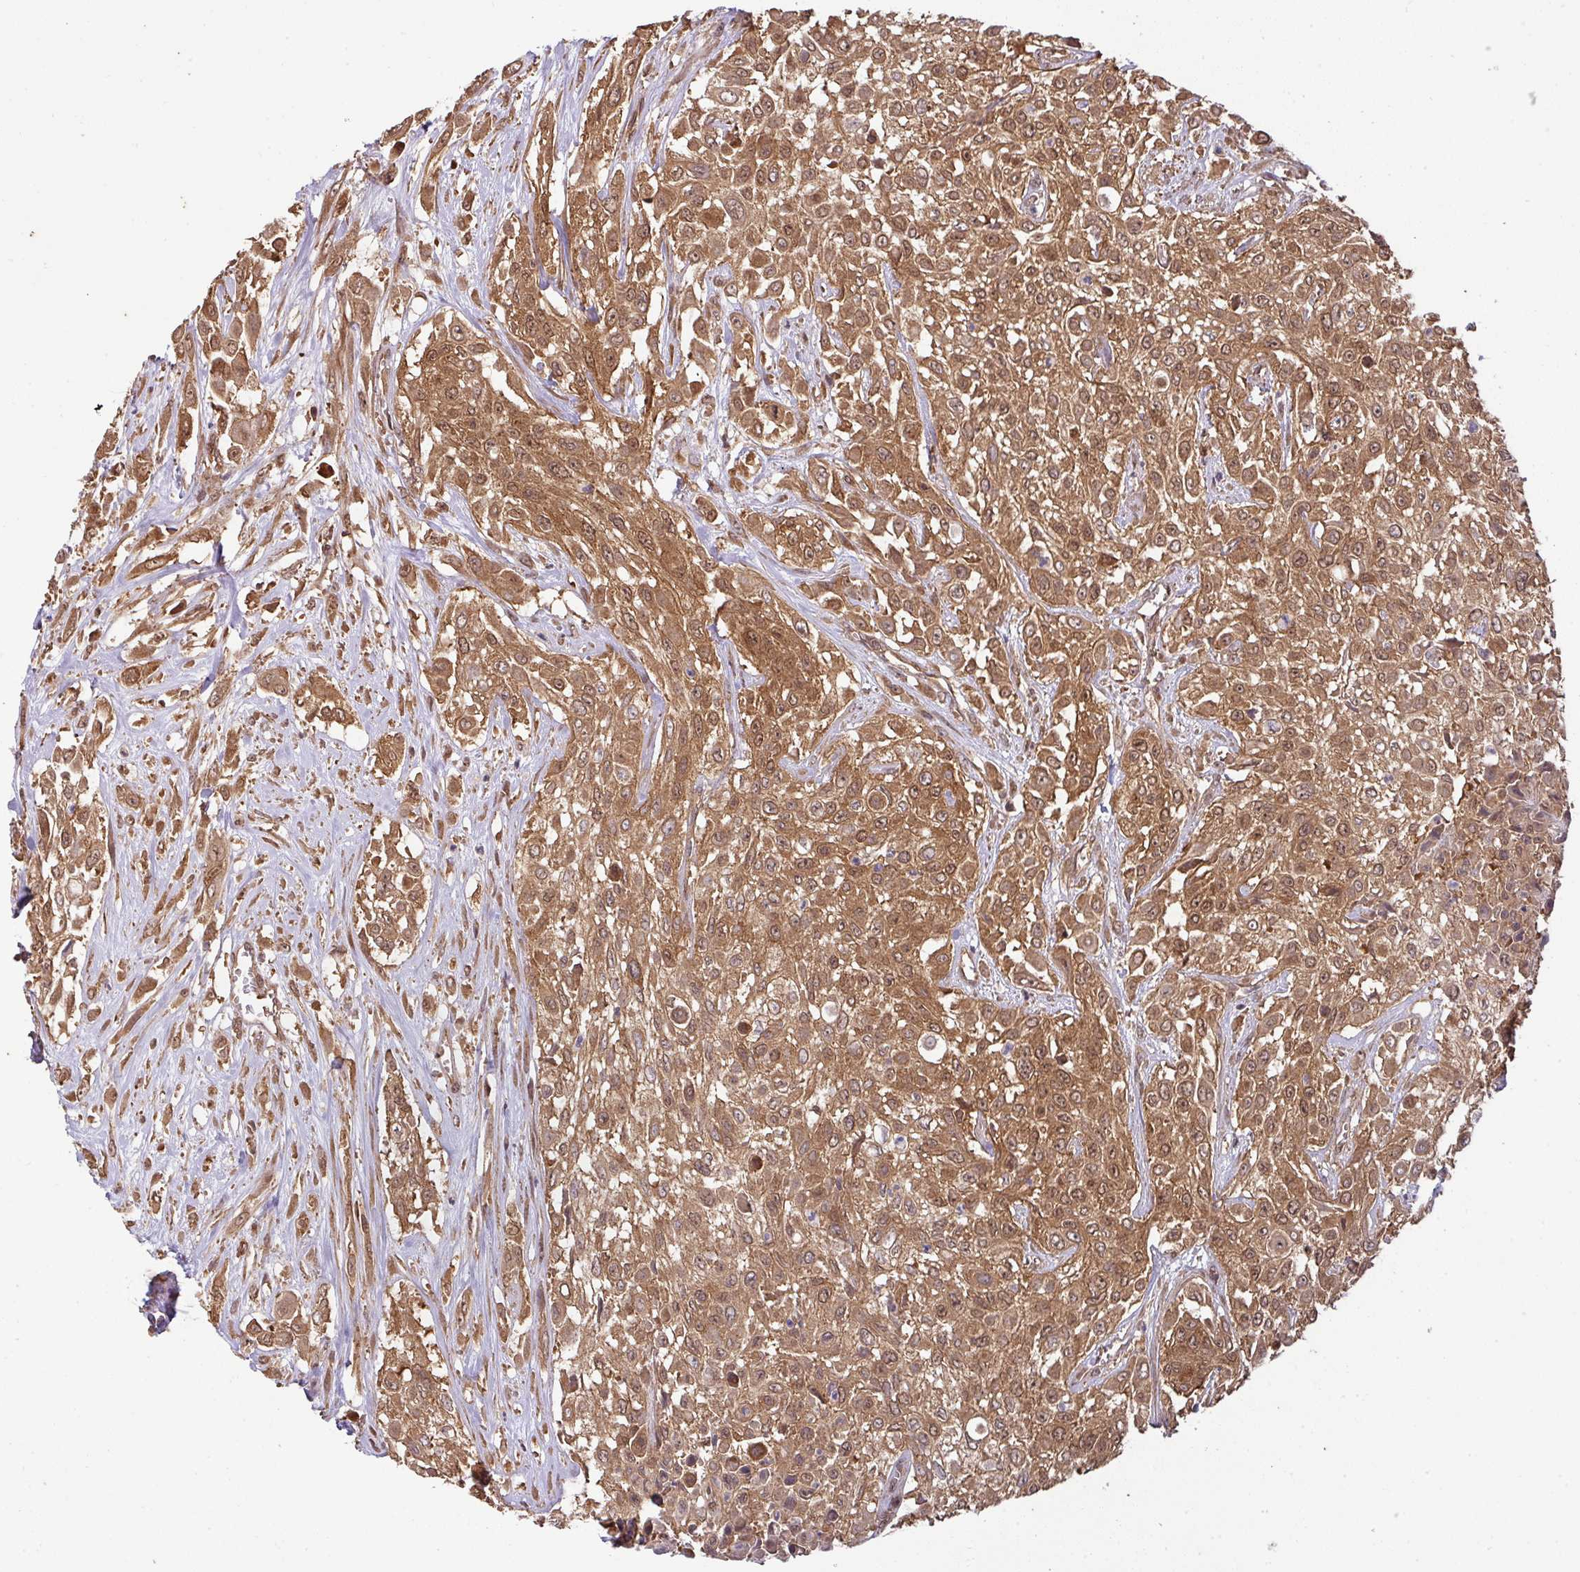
{"staining": {"intensity": "moderate", "quantity": ">75%", "location": "cytoplasmic/membranous,nuclear"}, "tissue": "urothelial cancer", "cell_type": "Tumor cells", "image_type": "cancer", "snomed": [{"axis": "morphology", "description": "Urothelial carcinoma, High grade"}, {"axis": "topography", "description": "Urinary bladder"}], "caption": "Human urothelial cancer stained for a protein (brown) shows moderate cytoplasmic/membranous and nuclear positive positivity in approximately >75% of tumor cells.", "gene": "GSPT1", "patient": {"sex": "male", "age": 57}}